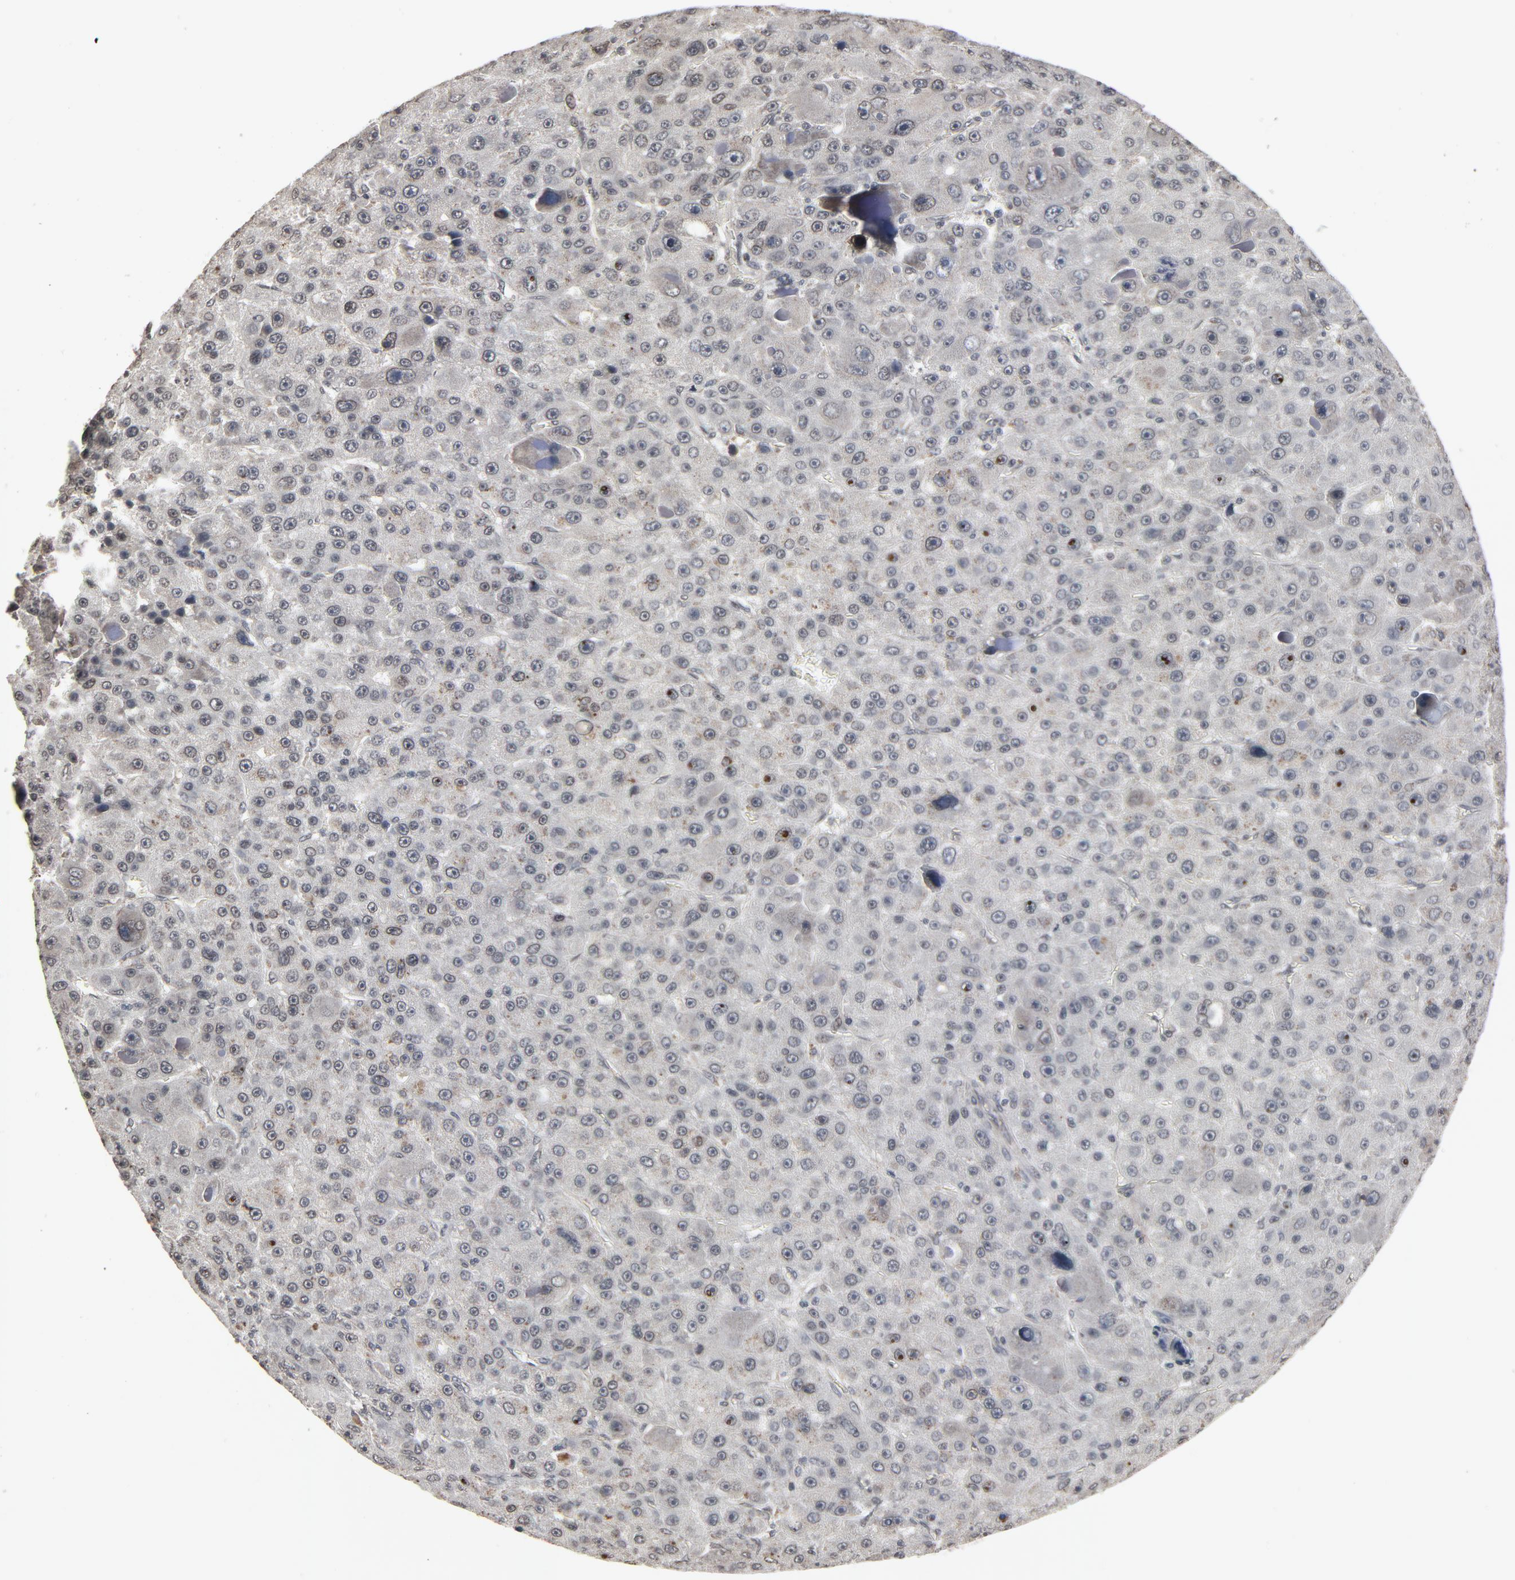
{"staining": {"intensity": "weak", "quantity": "<25%", "location": "nuclear"}, "tissue": "liver cancer", "cell_type": "Tumor cells", "image_type": "cancer", "snomed": [{"axis": "morphology", "description": "Carcinoma, Hepatocellular, NOS"}, {"axis": "topography", "description": "Liver"}], "caption": "This is an immunohistochemistry (IHC) micrograph of hepatocellular carcinoma (liver). There is no positivity in tumor cells.", "gene": "POM121", "patient": {"sex": "male", "age": 76}}